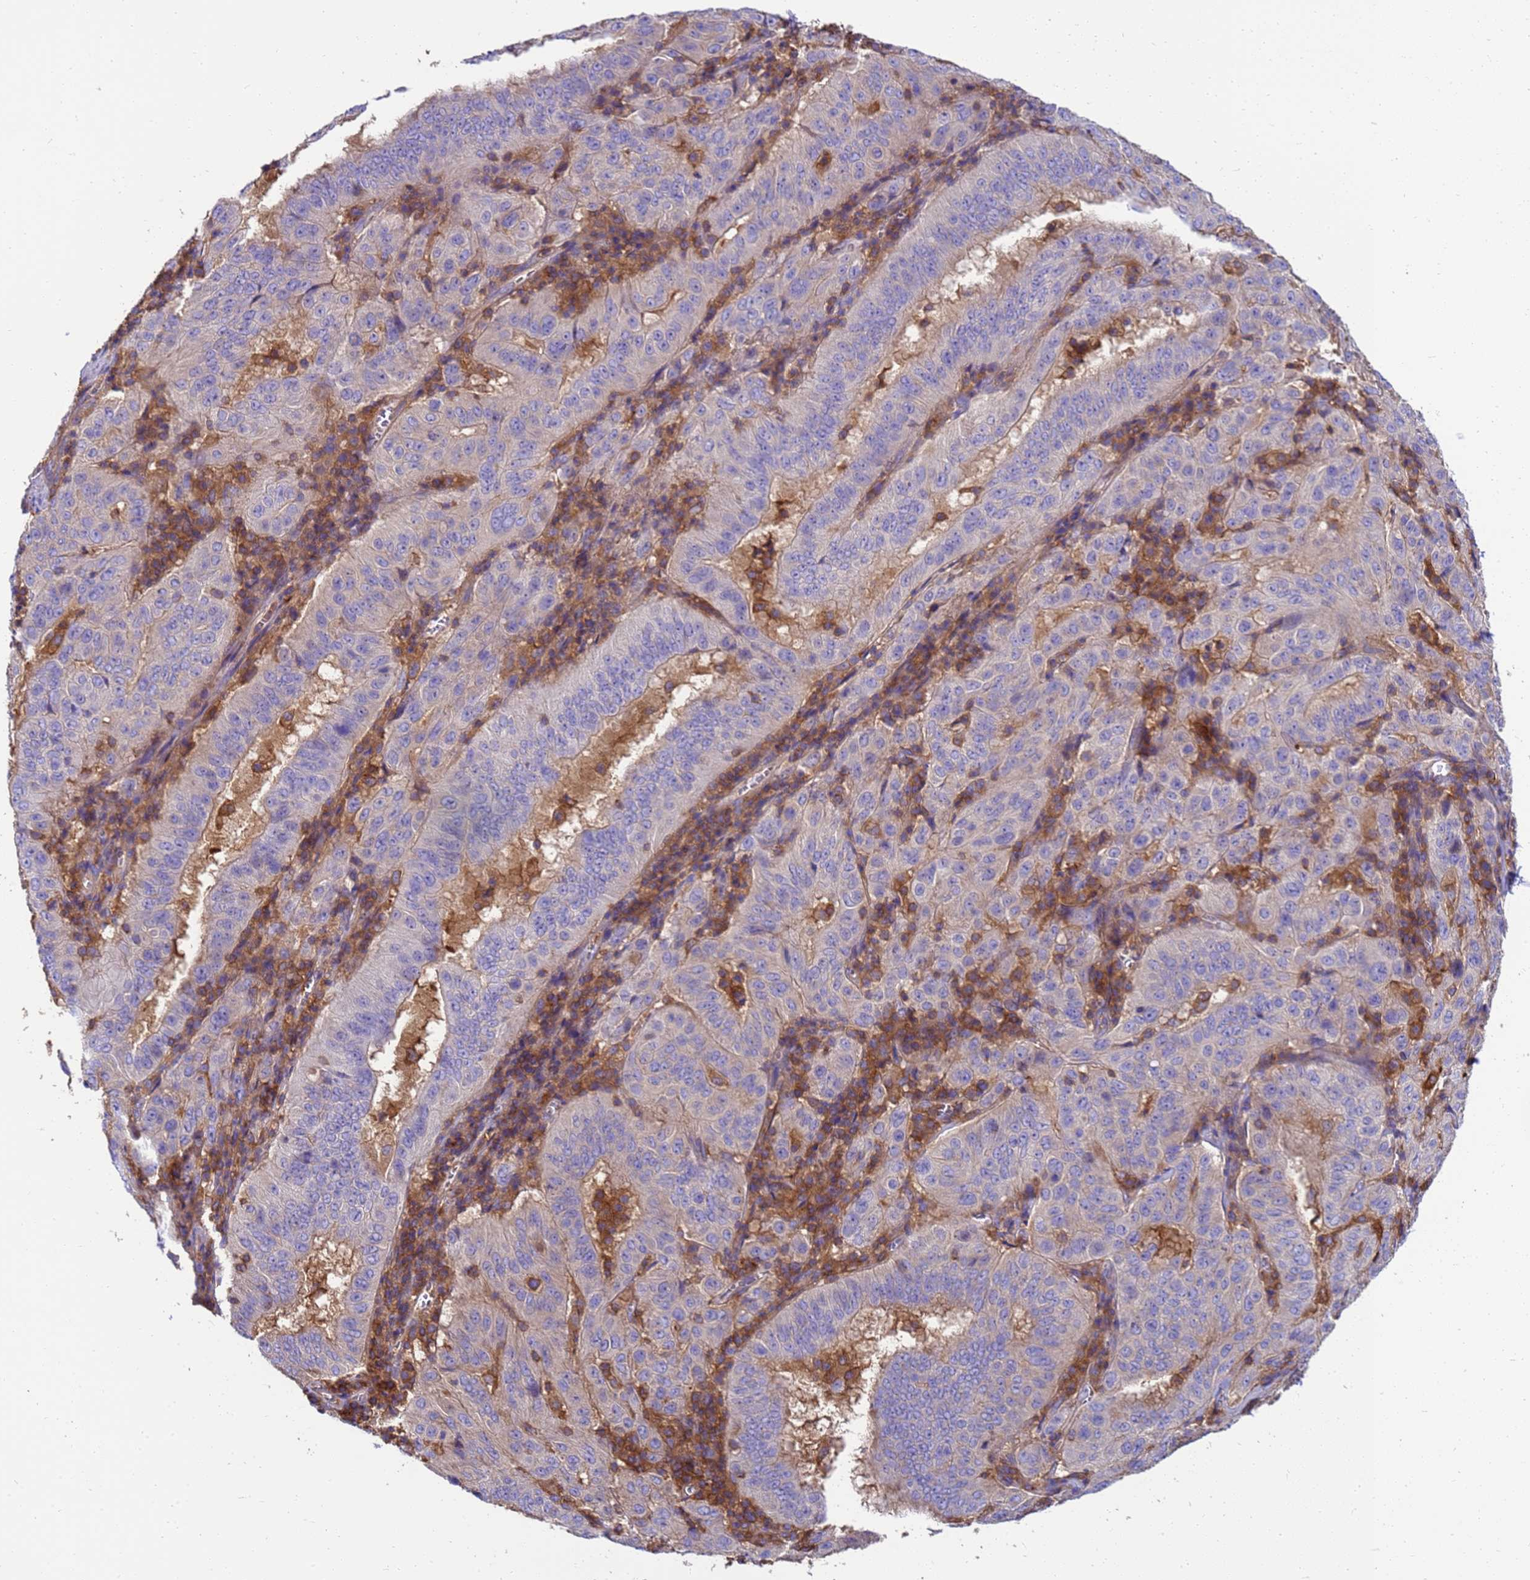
{"staining": {"intensity": "negative", "quantity": "none", "location": "none"}, "tissue": "pancreatic cancer", "cell_type": "Tumor cells", "image_type": "cancer", "snomed": [{"axis": "morphology", "description": "Adenocarcinoma, NOS"}, {"axis": "topography", "description": "Pancreas"}], "caption": "This is an IHC image of human pancreatic cancer. There is no staining in tumor cells.", "gene": "ZNF235", "patient": {"sex": "male", "age": 63}}